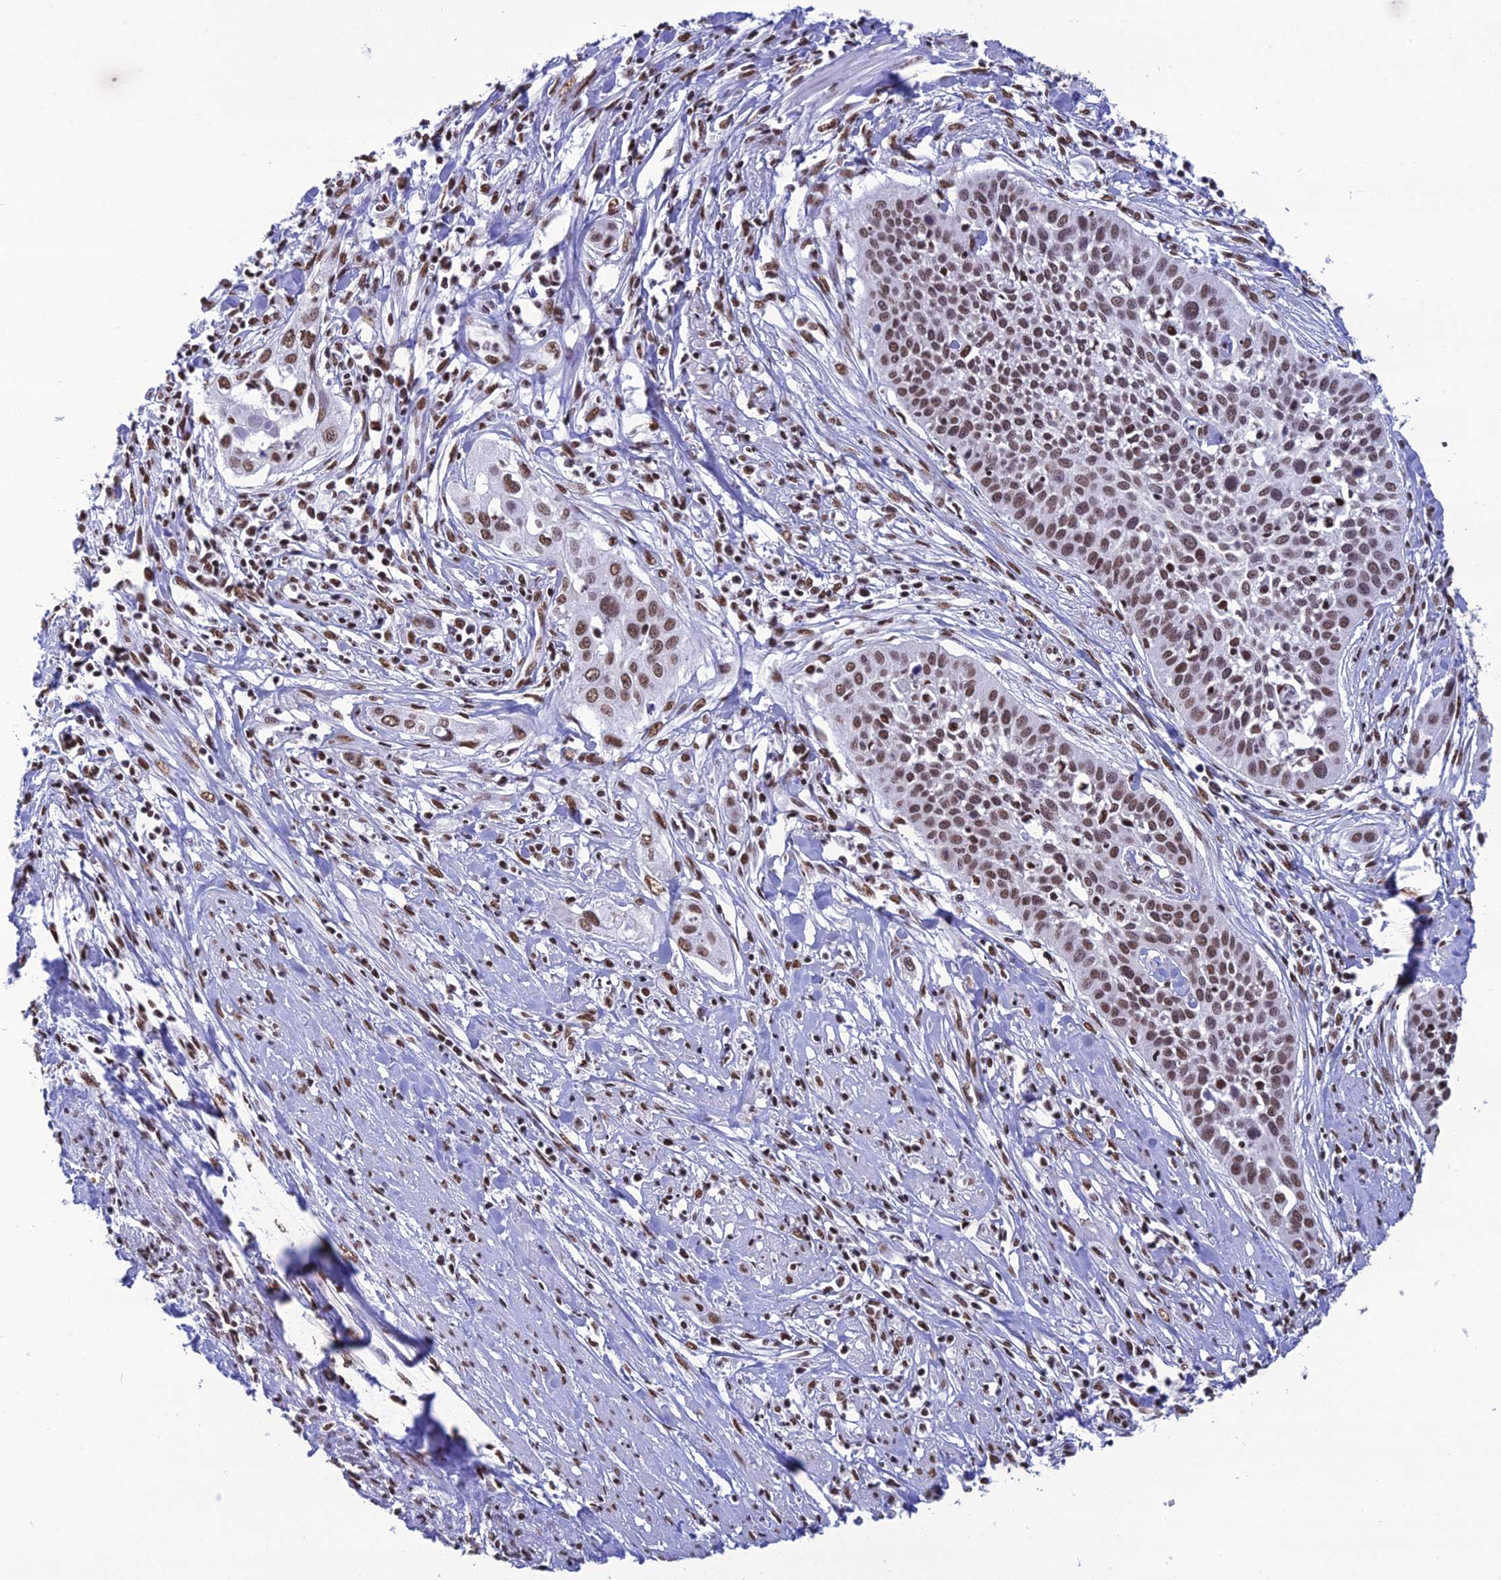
{"staining": {"intensity": "moderate", "quantity": ">75%", "location": "nuclear"}, "tissue": "cervical cancer", "cell_type": "Tumor cells", "image_type": "cancer", "snomed": [{"axis": "morphology", "description": "Squamous cell carcinoma, NOS"}, {"axis": "topography", "description": "Cervix"}], "caption": "Cervical cancer stained with immunohistochemistry (IHC) demonstrates moderate nuclear staining in approximately >75% of tumor cells. Using DAB (3,3'-diaminobenzidine) (brown) and hematoxylin (blue) stains, captured at high magnification using brightfield microscopy.", "gene": "PRAMEF12", "patient": {"sex": "female", "age": 34}}